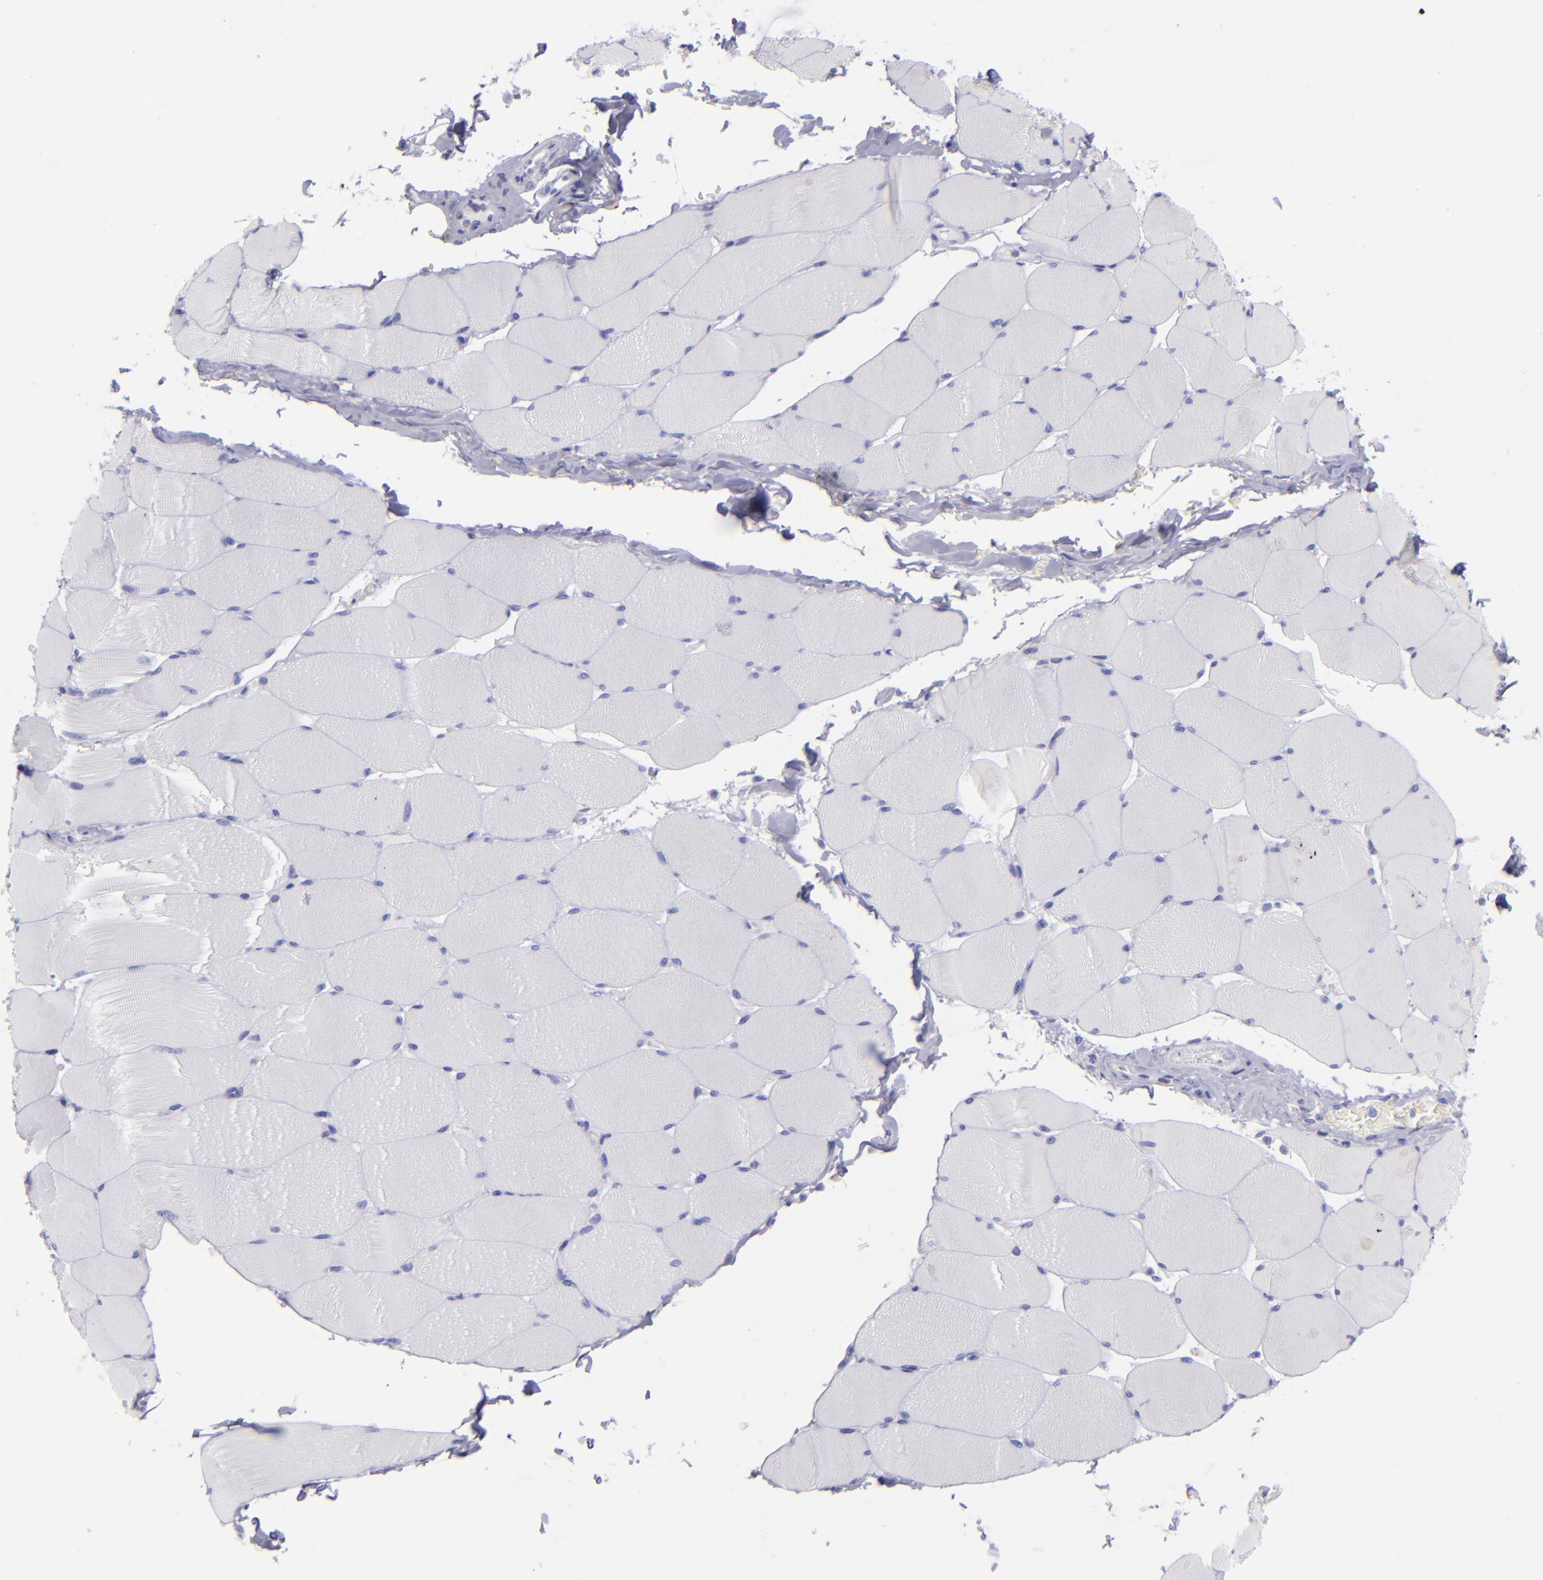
{"staining": {"intensity": "negative", "quantity": "none", "location": "none"}, "tissue": "skeletal muscle", "cell_type": "Myocytes", "image_type": "normal", "snomed": [{"axis": "morphology", "description": "Normal tissue, NOS"}, {"axis": "topography", "description": "Skeletal muscle"}], "caption": "The image exhibits no significant staining in myocytes of skeletal muscle. (Stains: DAB immunohistochemistry (IHC) with hematoxylin counter stain, Microscopy: brightfield microscopy at high magnification).", "gene": "CD82", "patient": {"sex": "male", "age": 62}}